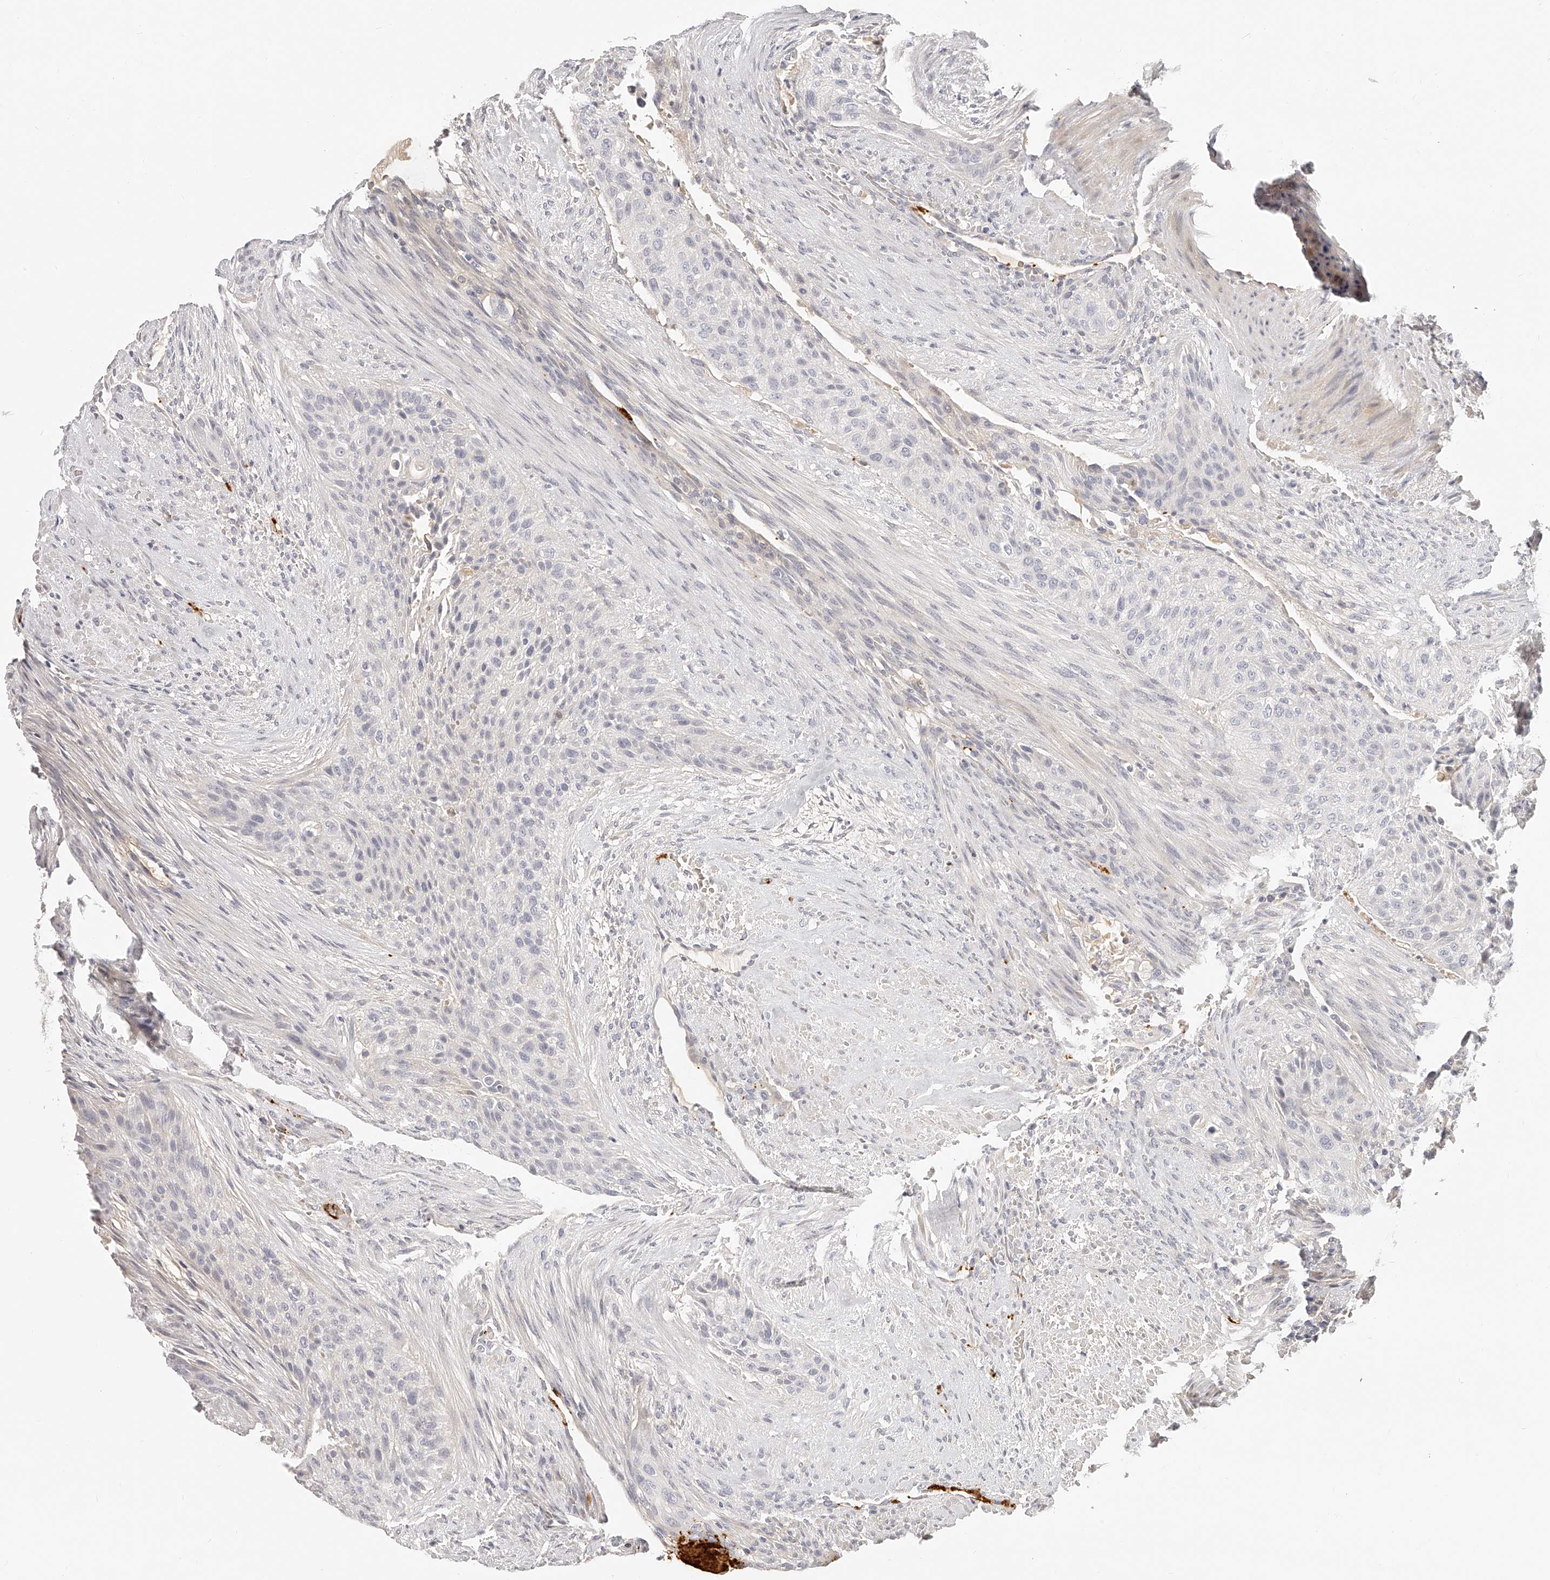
{"staining": {"intensity": "negative", "quantity": "none", "location": "none"}, "tissue": "urothelial cancer", "cell_type": "Tumor cells", "image_type": "cancer", "snomed": [{"axis": "morphology", "description": "Urothelial carcinoma, High grade"}, {"axis": "topography", "description": "Urinary bladder"}], "caption": "High power microscopy histopathology image of an IHC micrograph of urothelial carcinoma (high-grade), revealing no significant staining in tumor cells.", "gene": "ITGB3", "patient": {"sex": "male", "age": 35}}